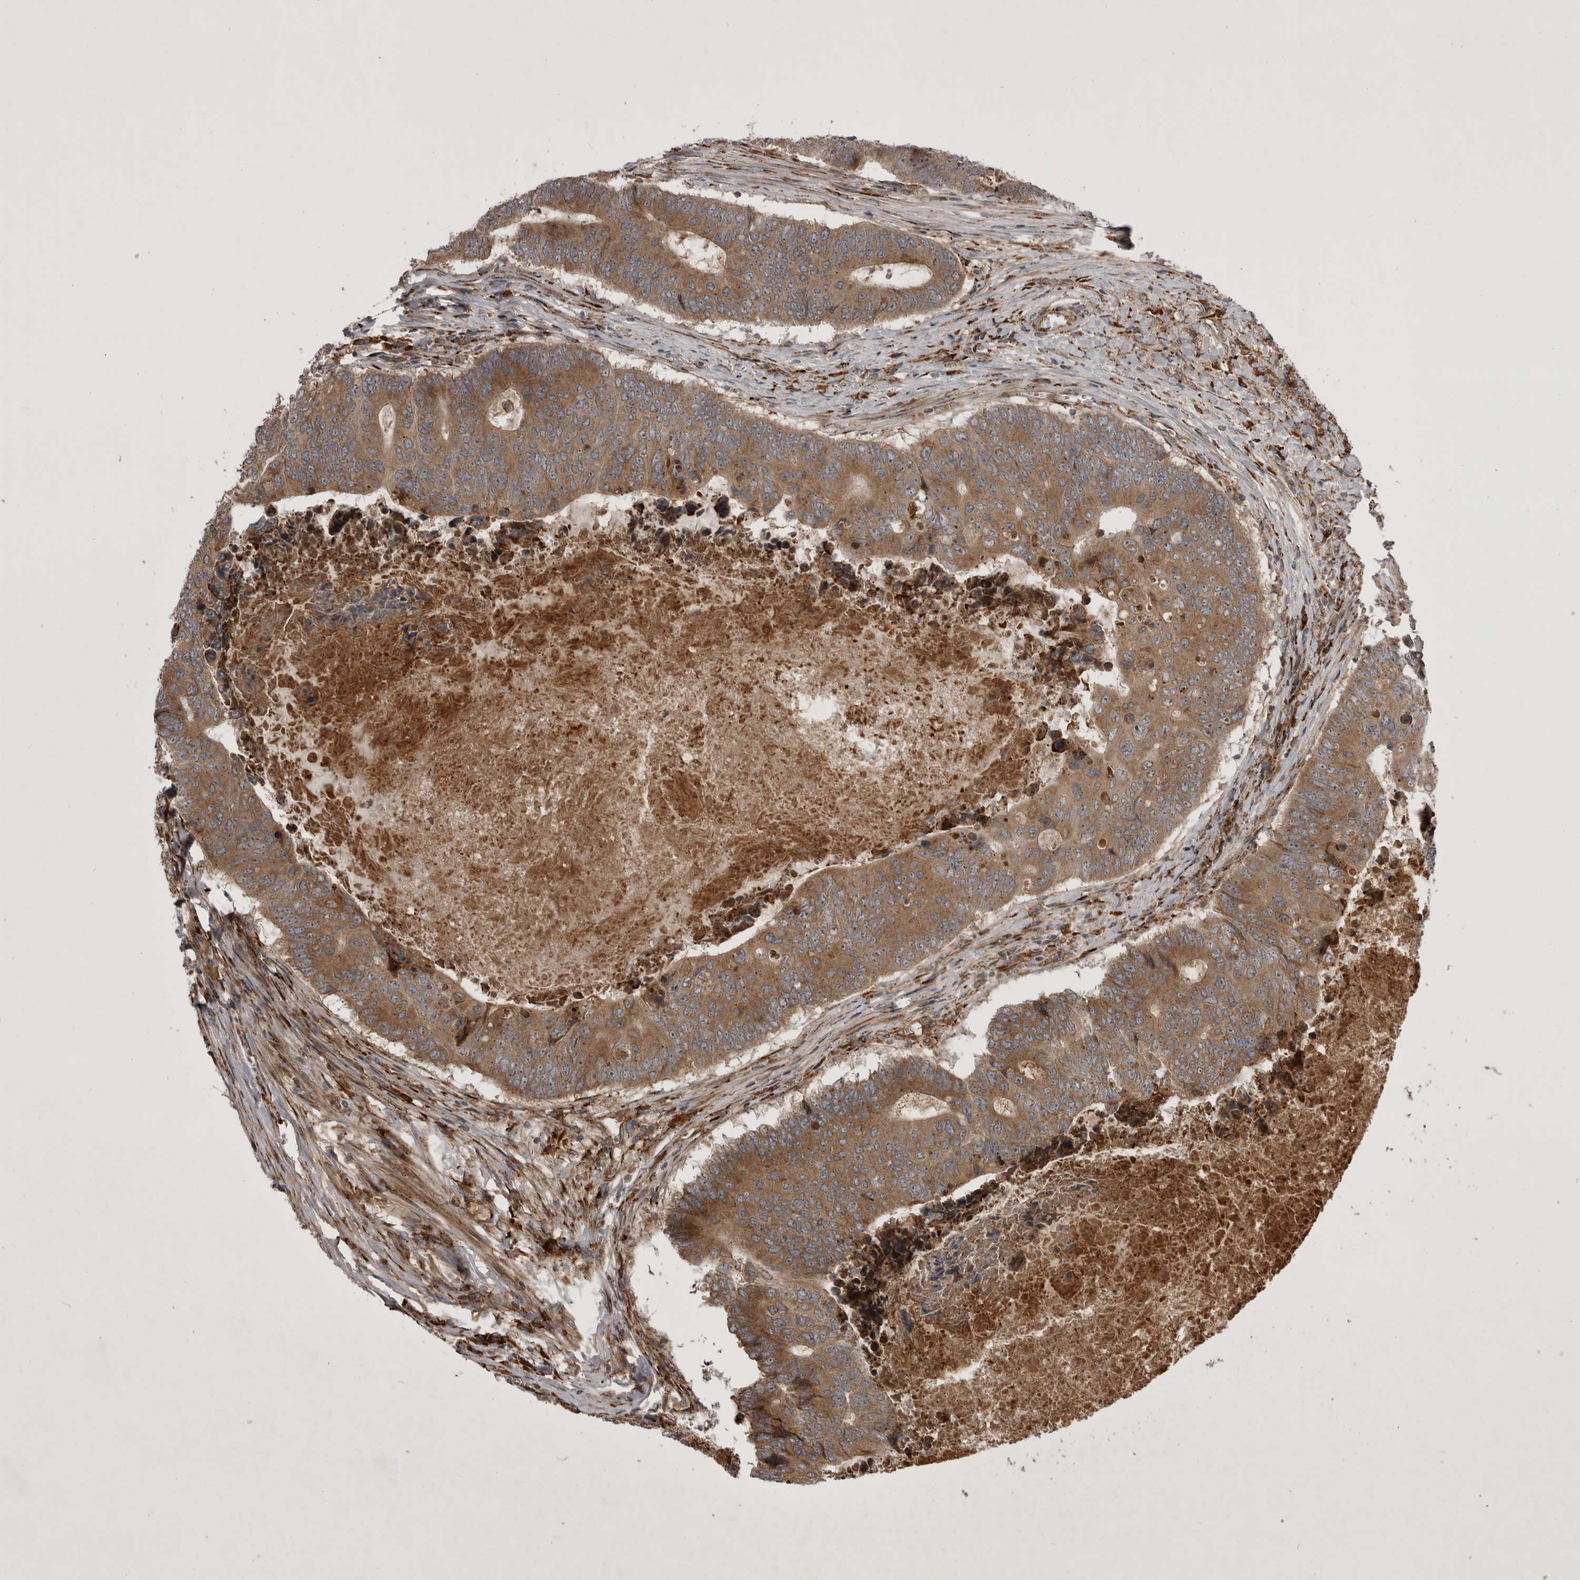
{"staining": {"intensity": "moderate", "quantity": ">75%", "location": "cytoplasmic/membranous"}, "tissue": "colorectal cancer", "cell_type": "Tumor cells", "image_type": "cancer", "snomed": [{"axis": "morphology", "description": "Adenocarcinoma, NOS"}, {"axis": "topography", "description": "Colon"}], "caption": "This micrograph shows IHC staining of human adenocarcinoma (colorectal), with medium moderate cytoplasmic/membranous positivity in approximately >75% of tumor cells.", "gene": "RAB3GAP2", "patient": {"sex": "male", "age": 87}}